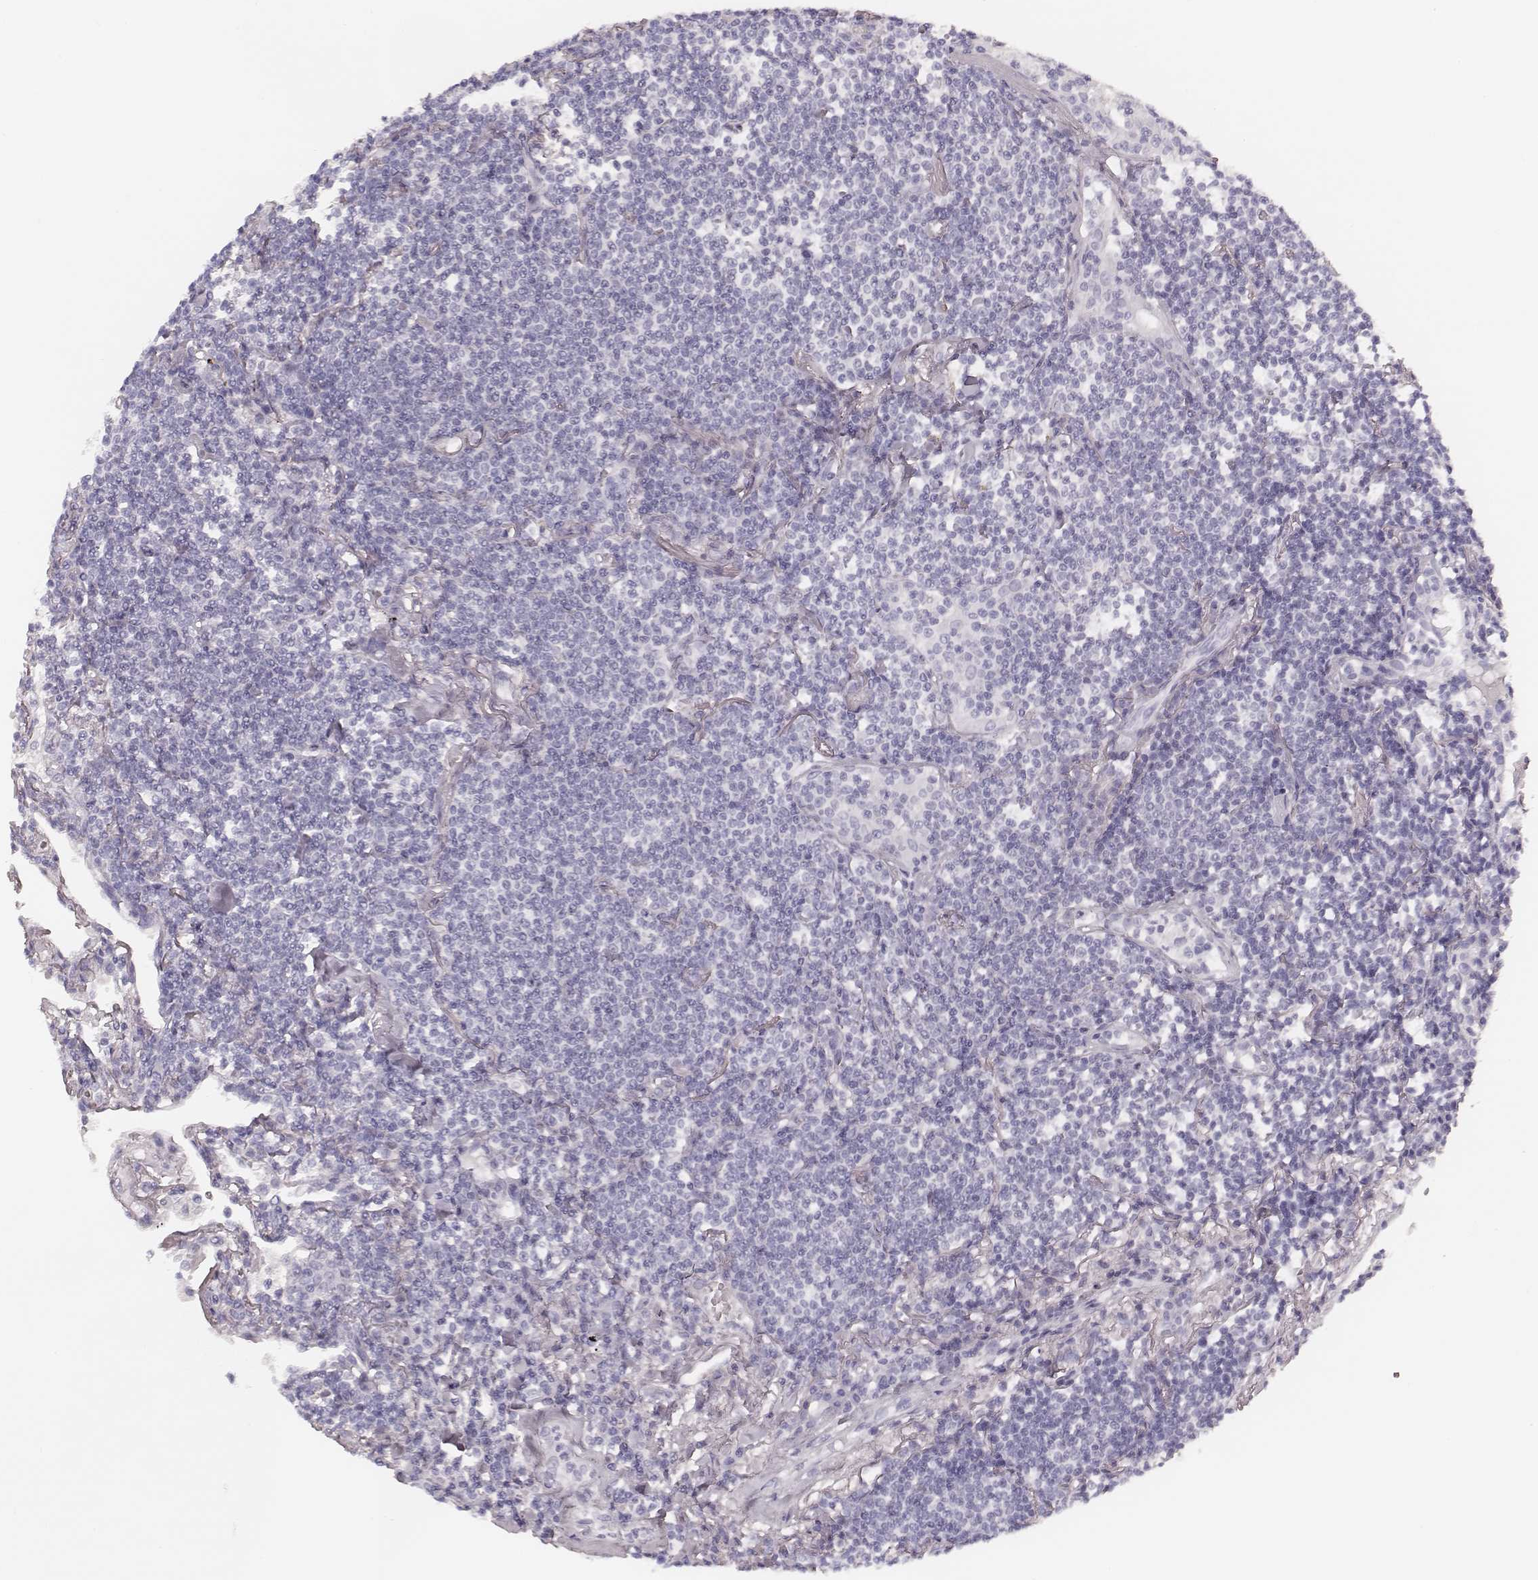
{"staining": {"intensity": "negative", "quantity": "none", "location": "none"}, "tissue": "lymphoma", "cell_type": "Tumor cells", "image_type": "cancer", "snomed": [{"axis": "morphology", "description": "Malignant lymphoma, non-Hodgkin's type, Low grade"}, {"axis": "topography", "description": "Lung"}], "caption": "Protein analysis of lymphoma shows no significant positivity in tumor cells.", "gene": "MSX1", "patient": {"sex": "female", "age": 71}}